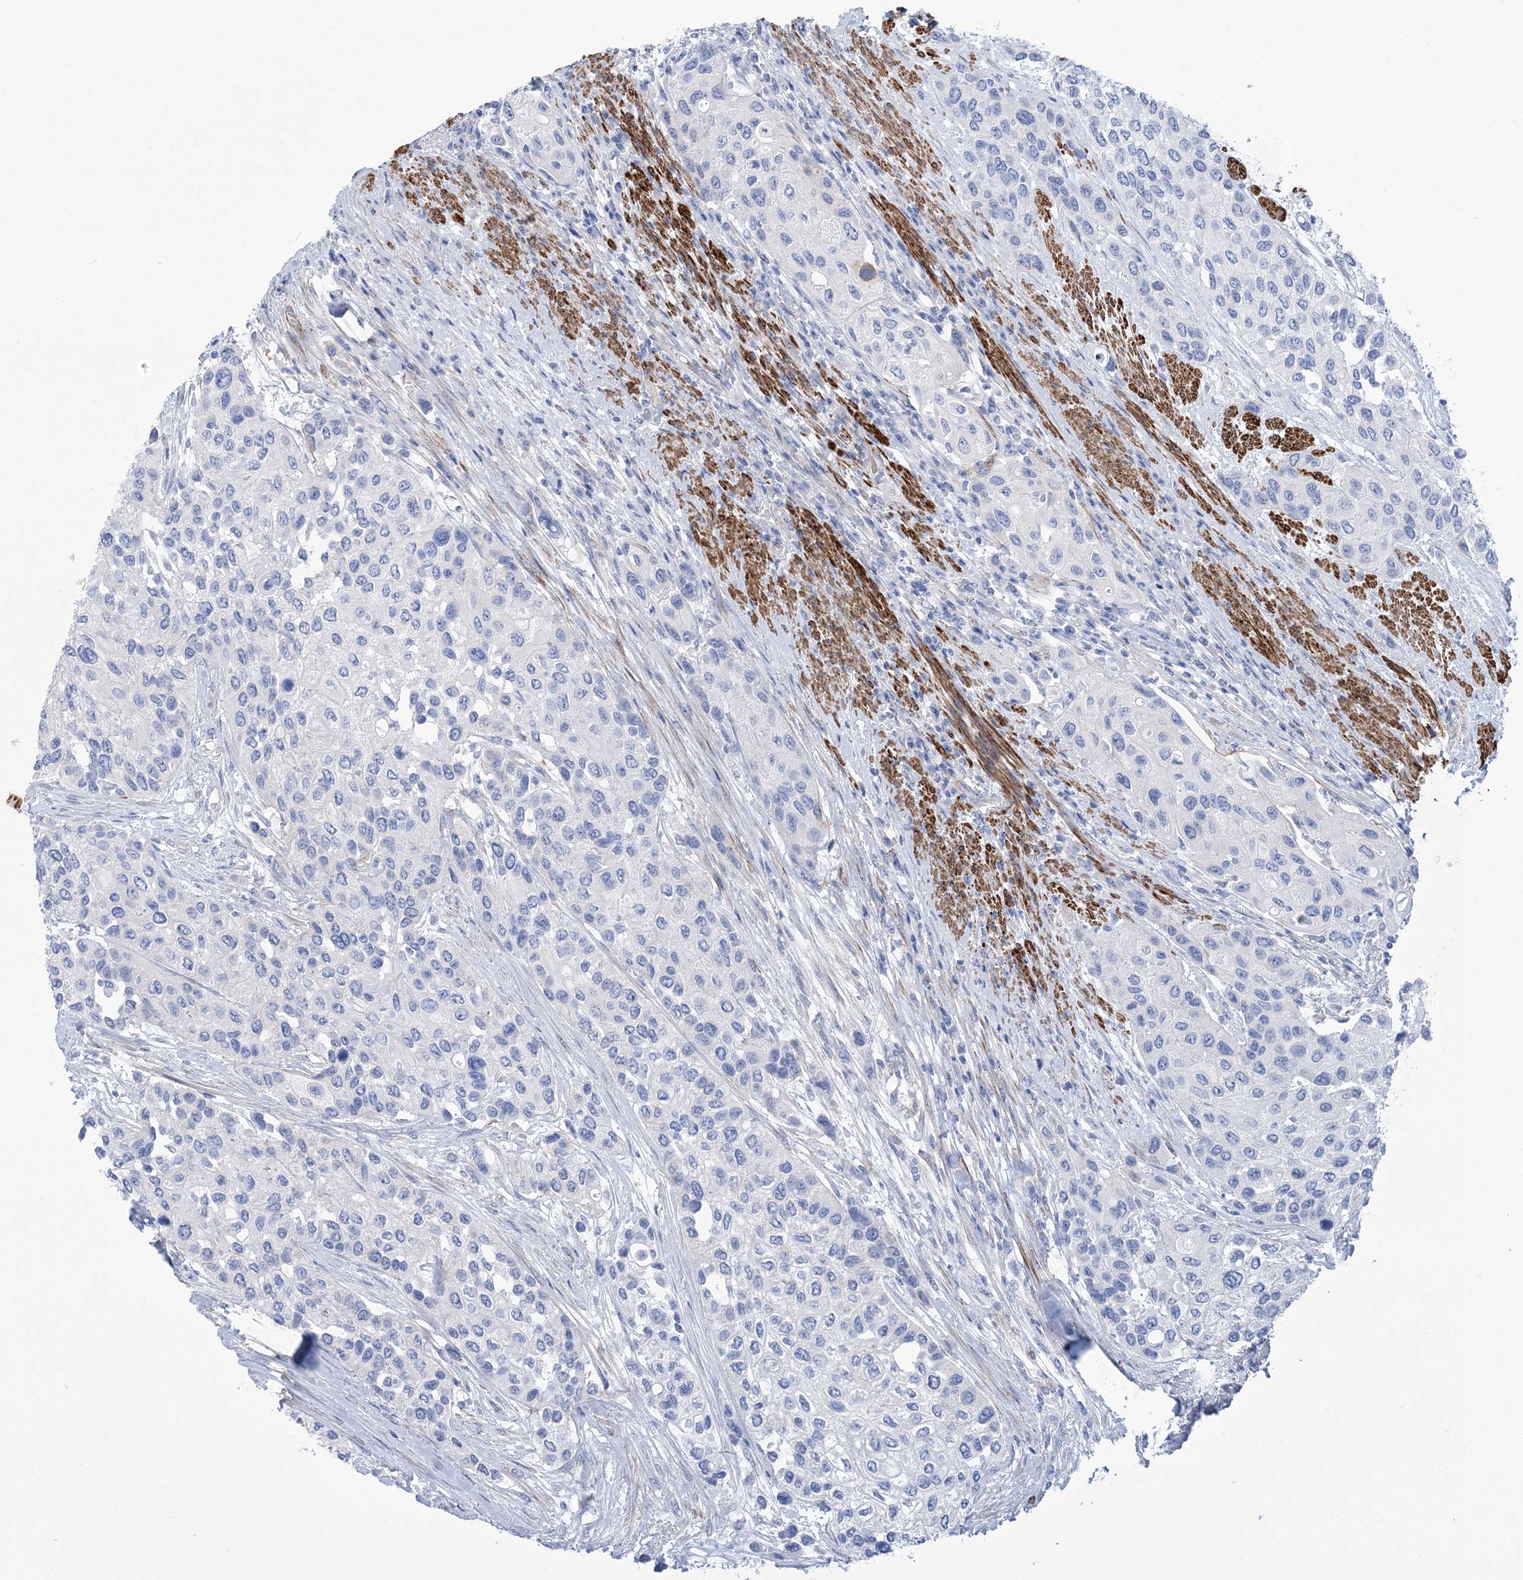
{"staining": {"intensity": "negative", "quantity": "none", "location": "none"}, "tissue": "urothelial cancer", "cell_type": "Tumor cells", "image_type": "cancer", "snomed": [{"axis": "morphology", "description": "Normal tissue, NOS"}, {"axis": "morphology", "description": "Urothelial carcinoma, High grade"}, {"axis": "topography", "description": "Vascular tissue"}, {"axis": "topography", "description": "Urinary bladder"}], "caption": "High power microscopy histopathology image of an immunohistochemistry image of urothelial cancer, revealing no significant positivity in tumor cells.", "gene": "WDR74", "patient": {"sex": "female", "age": 56}}